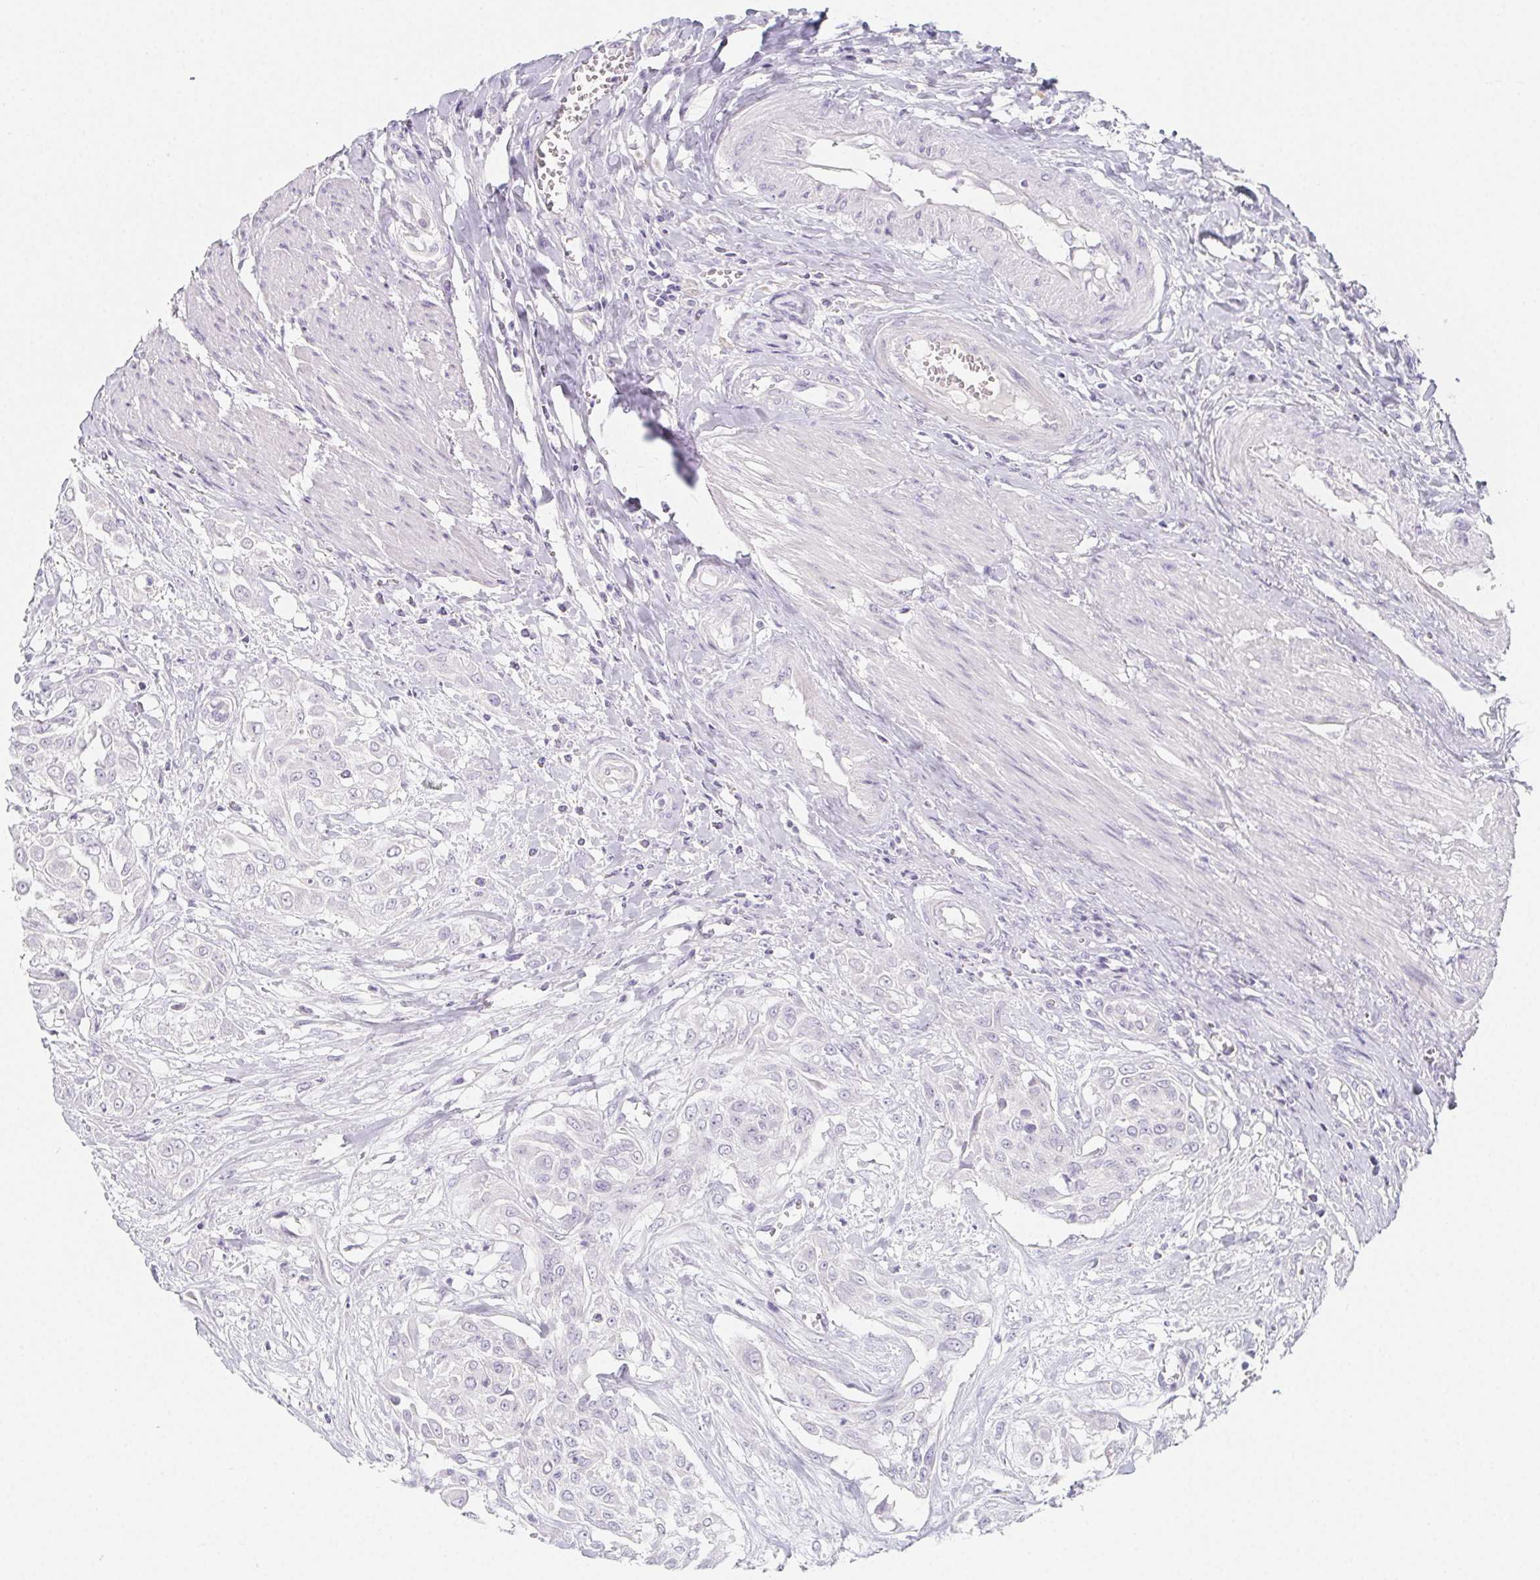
{"staining": {"intensity": "negative", "quantity": "none", "location": "none"}, "tissue": "urothelial cancer", "cell_type": "Tumor cells", "image_type": "cancer", "snomed": [{"axis": "morphology", "description": "Urothelial carcinoma, High grade"}, {"axis": "topography", "description": "Urinary bladder"}], "caption": "Image shows no protein positivity in tumor cells of urothelial cancer tissue. (DAB (3,3'-diaminobenzidine) IHC, high magnification).", "gene": "GLIPR1L1", "patient": {"sex": "male", "age": 57}}